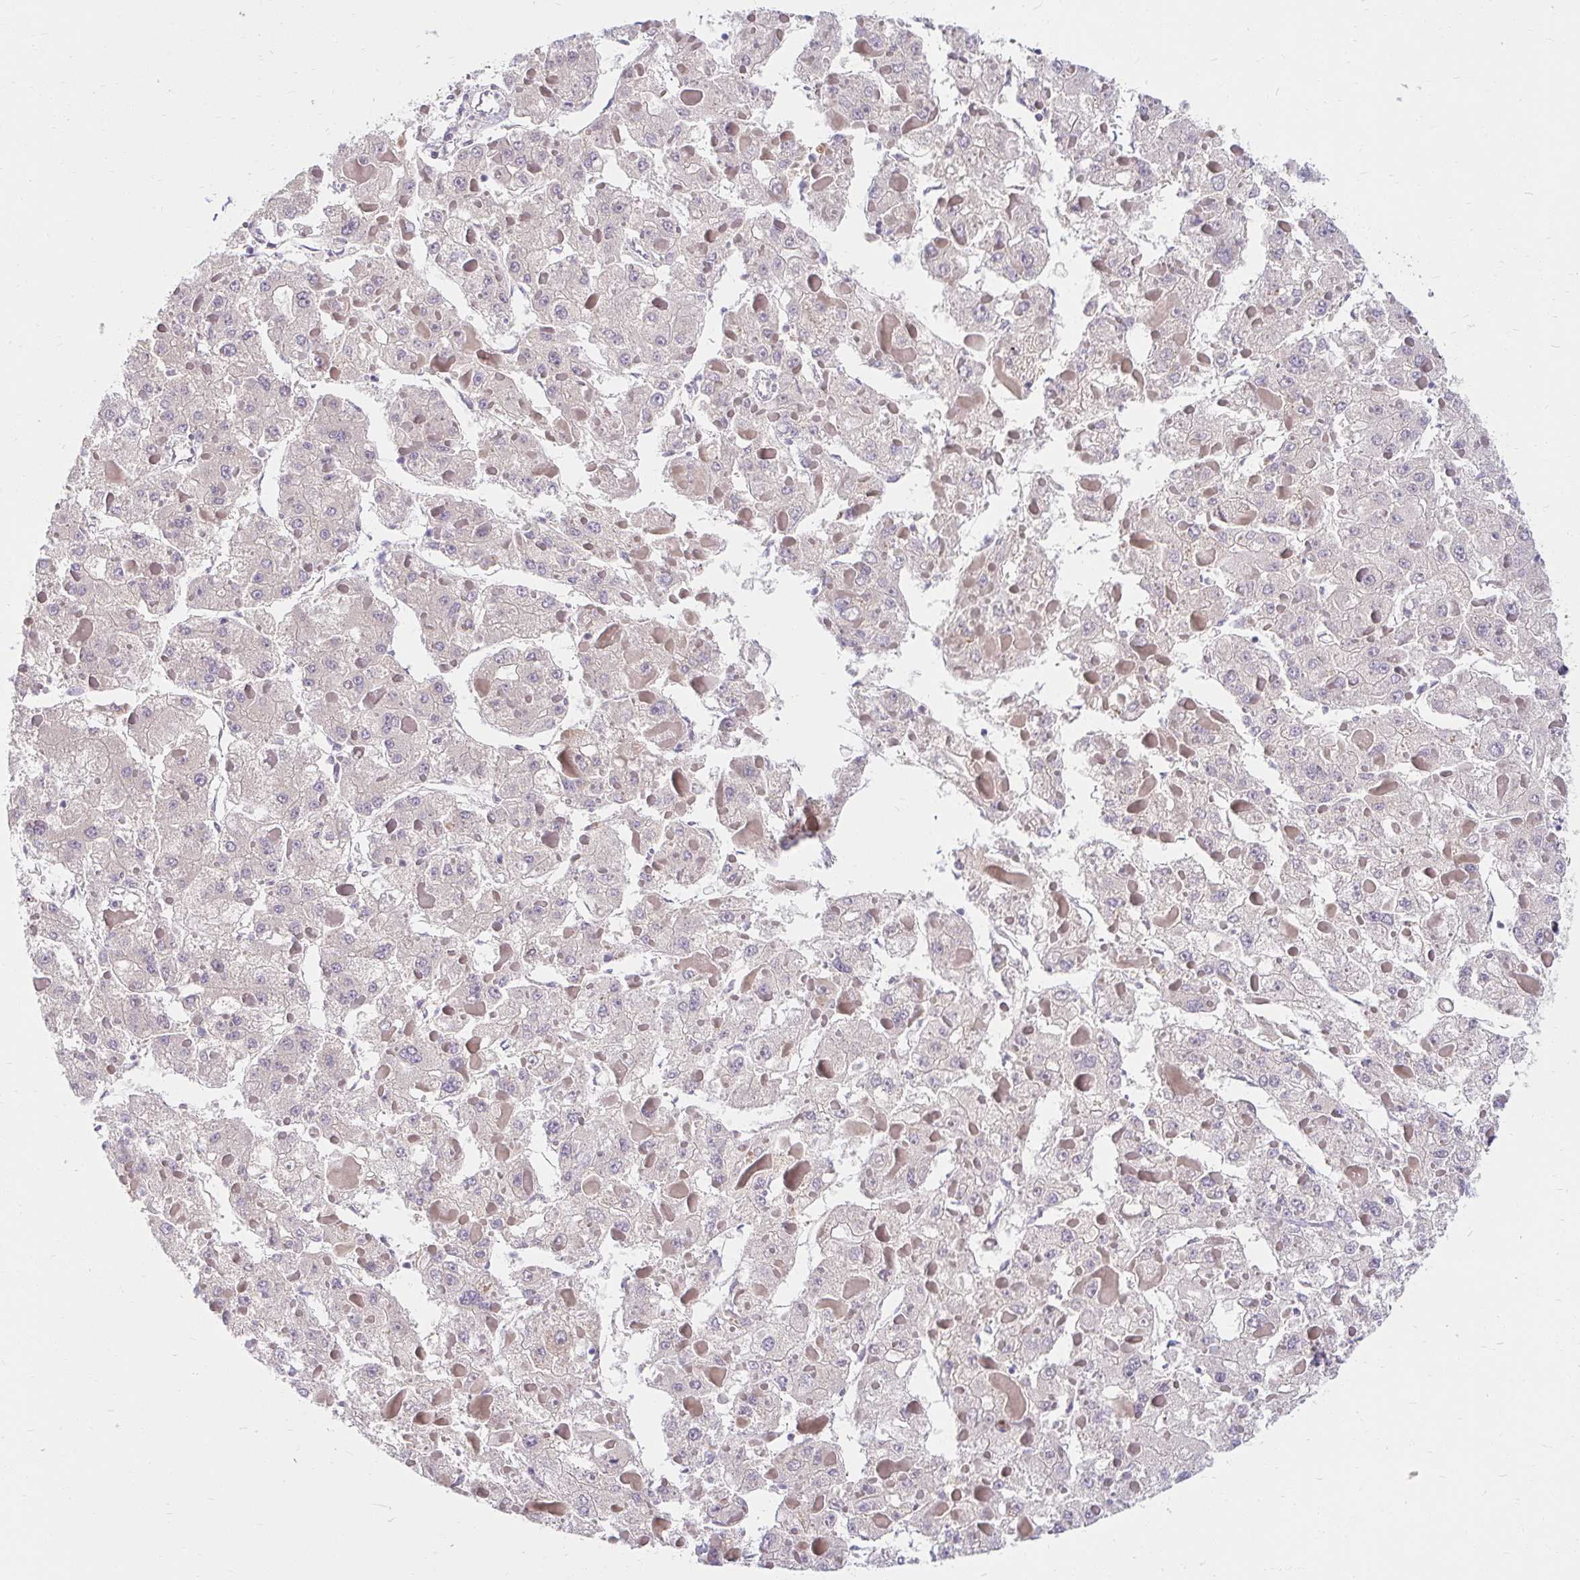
{"staining": {"intensity": "negative", "quantity": "none", "location": "none"}, "tissue": "liver cancer", "cell_type": "Tumor cells", "image_type": "cancer", "snomed": [{"axis": "morphology", "description": "Carcinoma, Hepatocellular, NOS"}, {"axis": "topography", "description": "Liver"}], "caption": "This is an immunohistochemistry image of liver cancer (hepatocellular carcinoma). There is no staining in tumor cells.", "gene": "SKP2", "patient": {"sex": "female", "age": 73}}